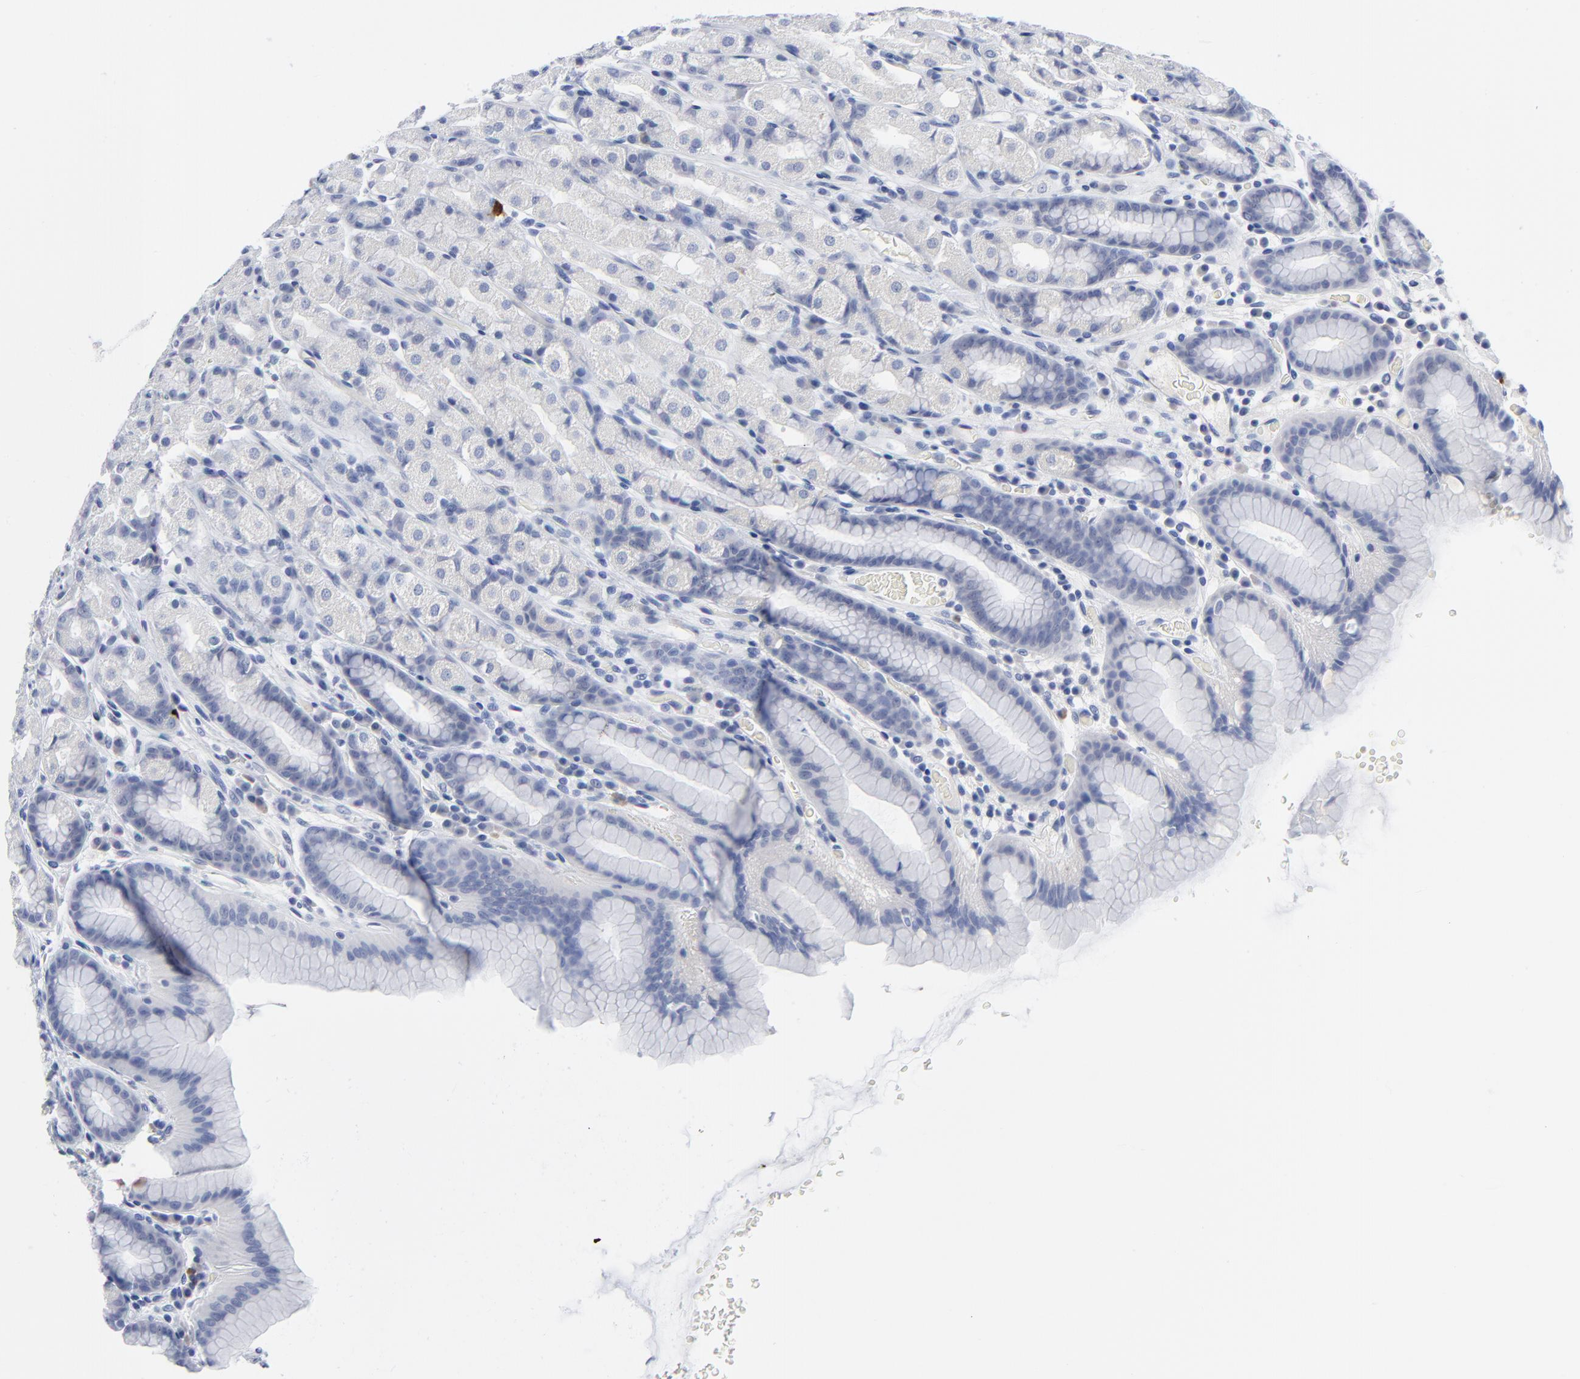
{"staining": {"intensity": "strong", "quantity": "<25%", "location": "cytoplasmic/membranous,nuclear"}, "tissue": "stomach", "cell_type": "Glandular cells", "image_type": "normal", "snomed": [{"axis": "morphology", "description": "Normal tissue, NOS"}, {"axis": "topography", "description": "Stomach, upper"}], "caption": "A brown stain labels strong cytoplasmic/membranous,nuclear staining of a protein in glandular cells of benign stomach. Using DAB (3,3'-diaminobenzidine) (brown) and hematoxylin (blue) stains, captured at high magnification using brightfield microscopy.", "gene": "CDK1", "patient": {"sex": "male", "age": 68}}